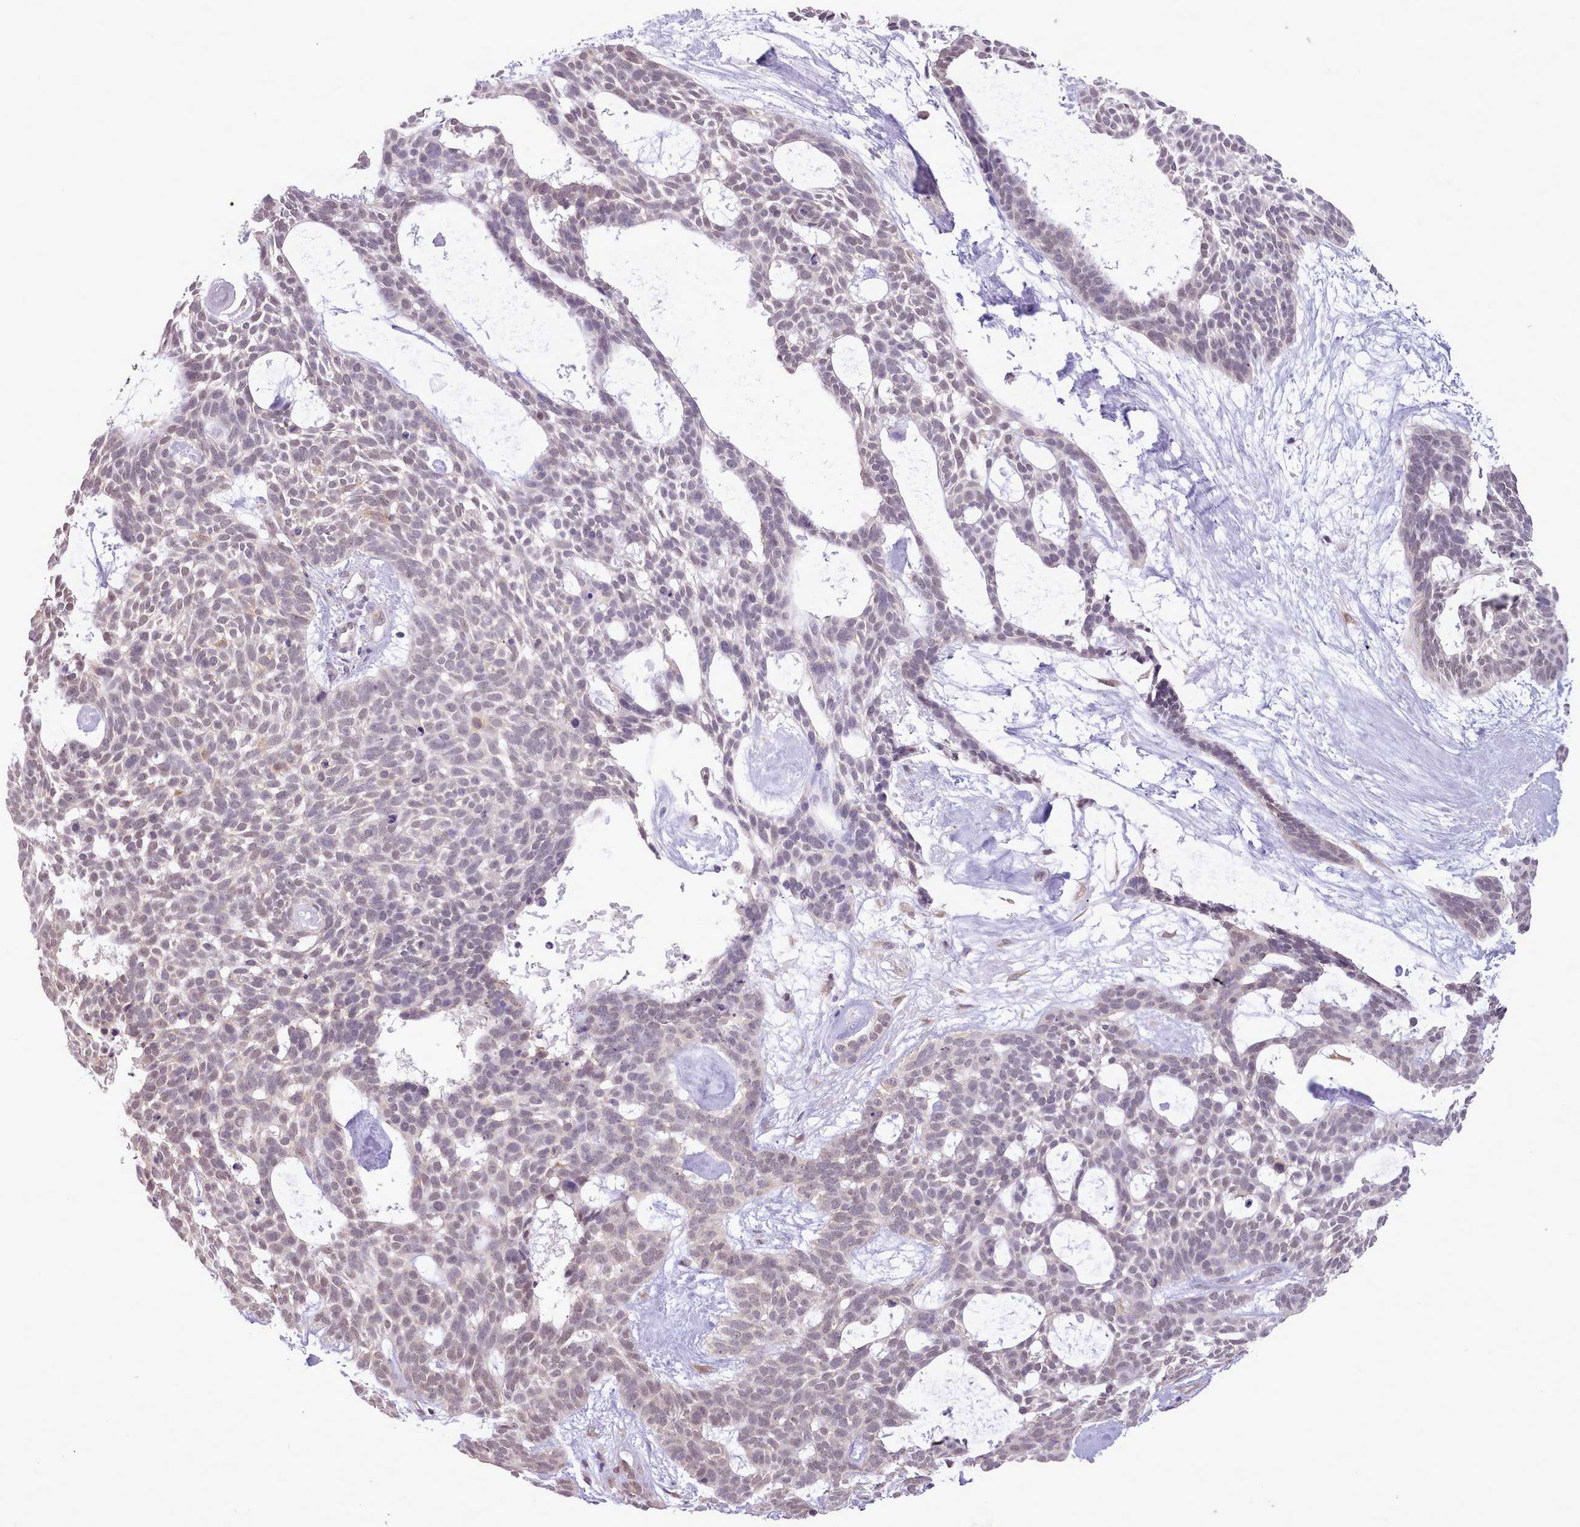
{"staining": {"intensity": "weak", "quantity": "25%-75%", "location": "nuclear"}, "tissue": "skin cancer", "cell_type": "Tumor cells", "image_type": "cancer", "snomed": [{"axis": "morphology", "description": "Basal cell carcinoma"}, {"axis": "topography", "description": "Skin"}], "caption": "The image displays staining of skin basal cell carcinoma, revealing weak nuclear protein expression (brown color) within tumor cells.", "gene": "SEC61B", "patient": {"sex": "male", "age": 61}}